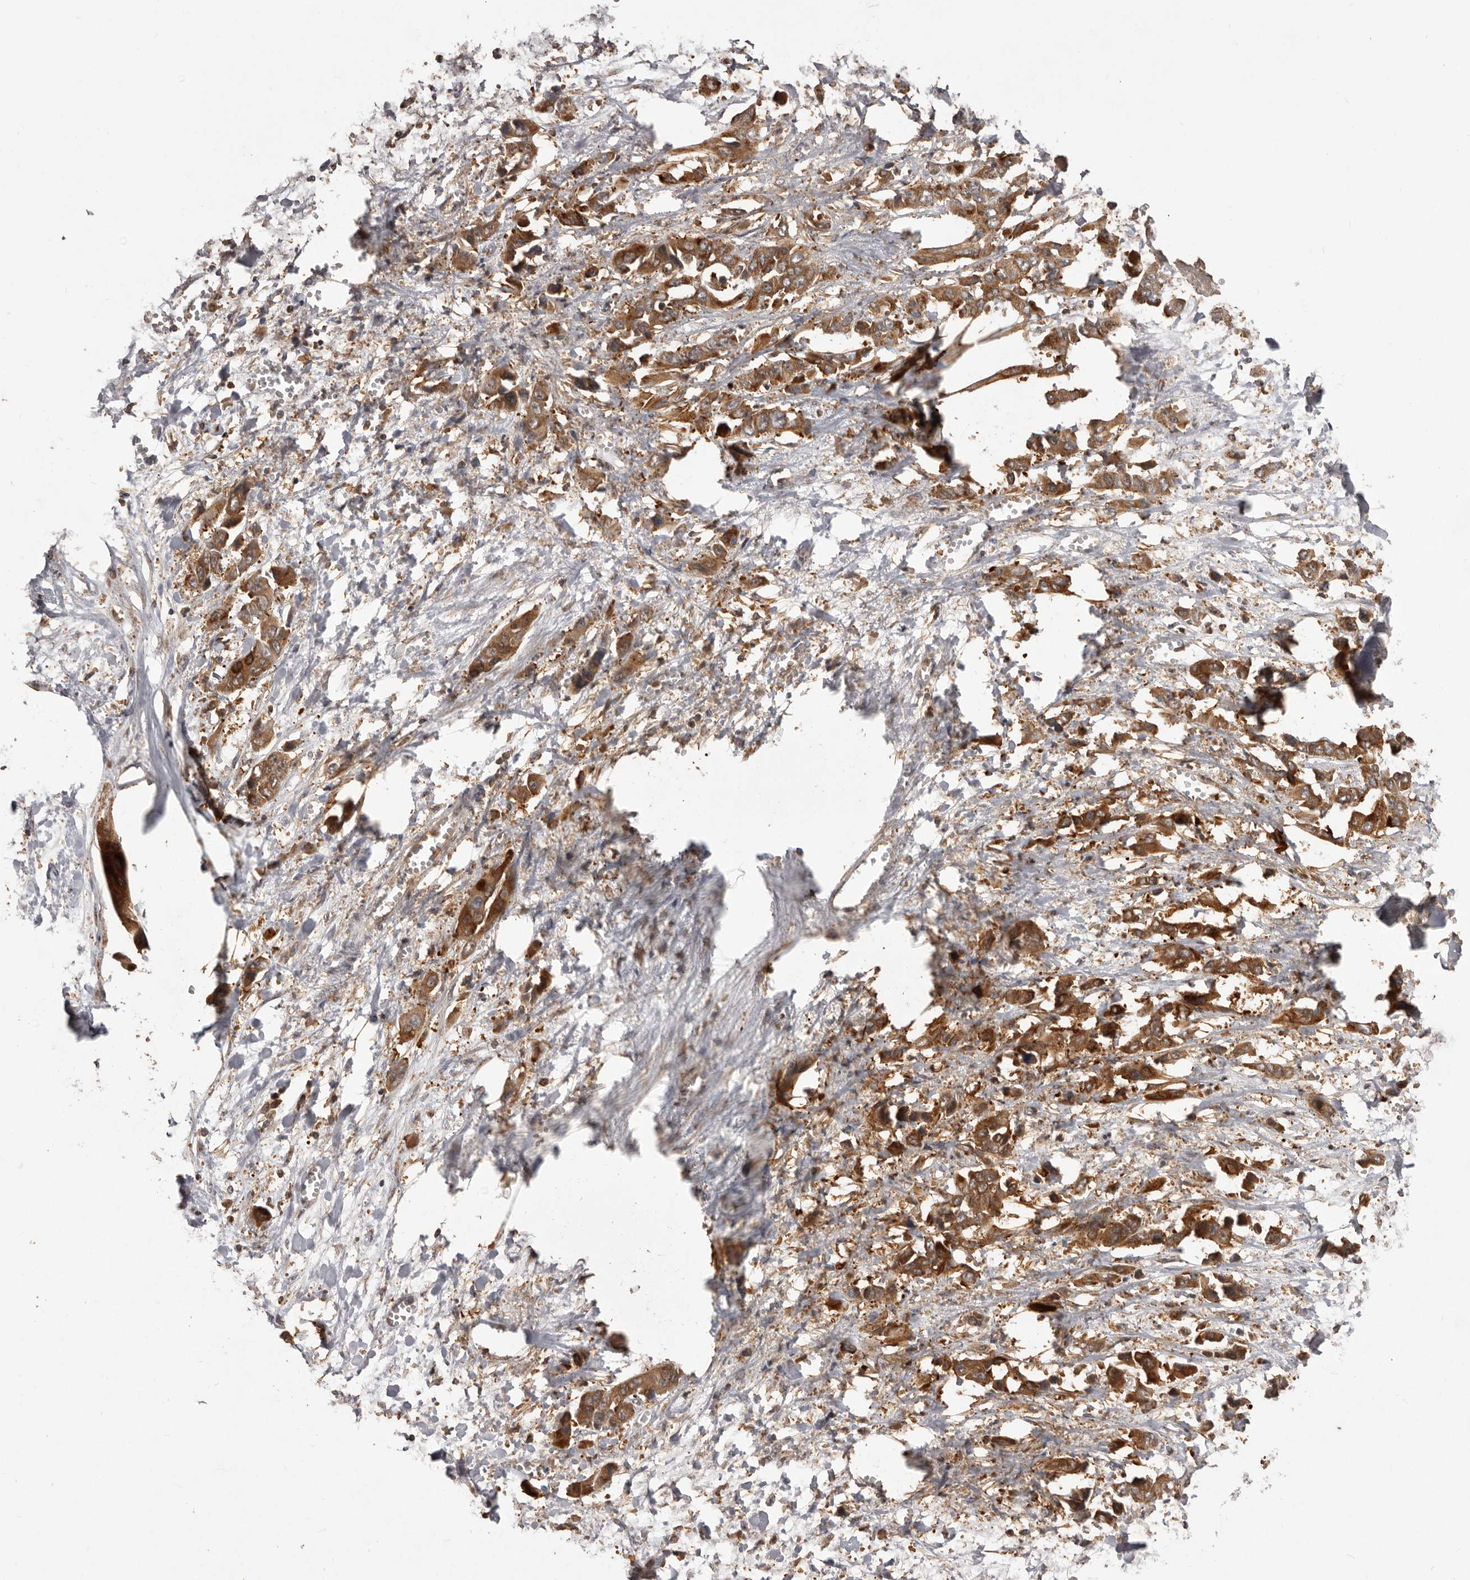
{"staining": {"intensity": "strong", "quantity": ">75%", "location": "cytoplasmic/membranous"}, "tissue": "liver cancer", "cell_type": "Tumor cells", "image_type": "cancer", "snomed": [{"axis": "morphology", "description": "Cholangiocarcinoma"}, {"axis": "topography", "description": "Liver"}], "caption": "Immunohistochemistry (IHC) image of human liver cancer (cholangiocarcinoma) stained for a protein (brown), which reveals high levels of strong cytoplasmic/membranous expression in approximately >75% of tumor cells.", "gene": "SLC22A3", "patient": {"sex": "female", "age": 52}}